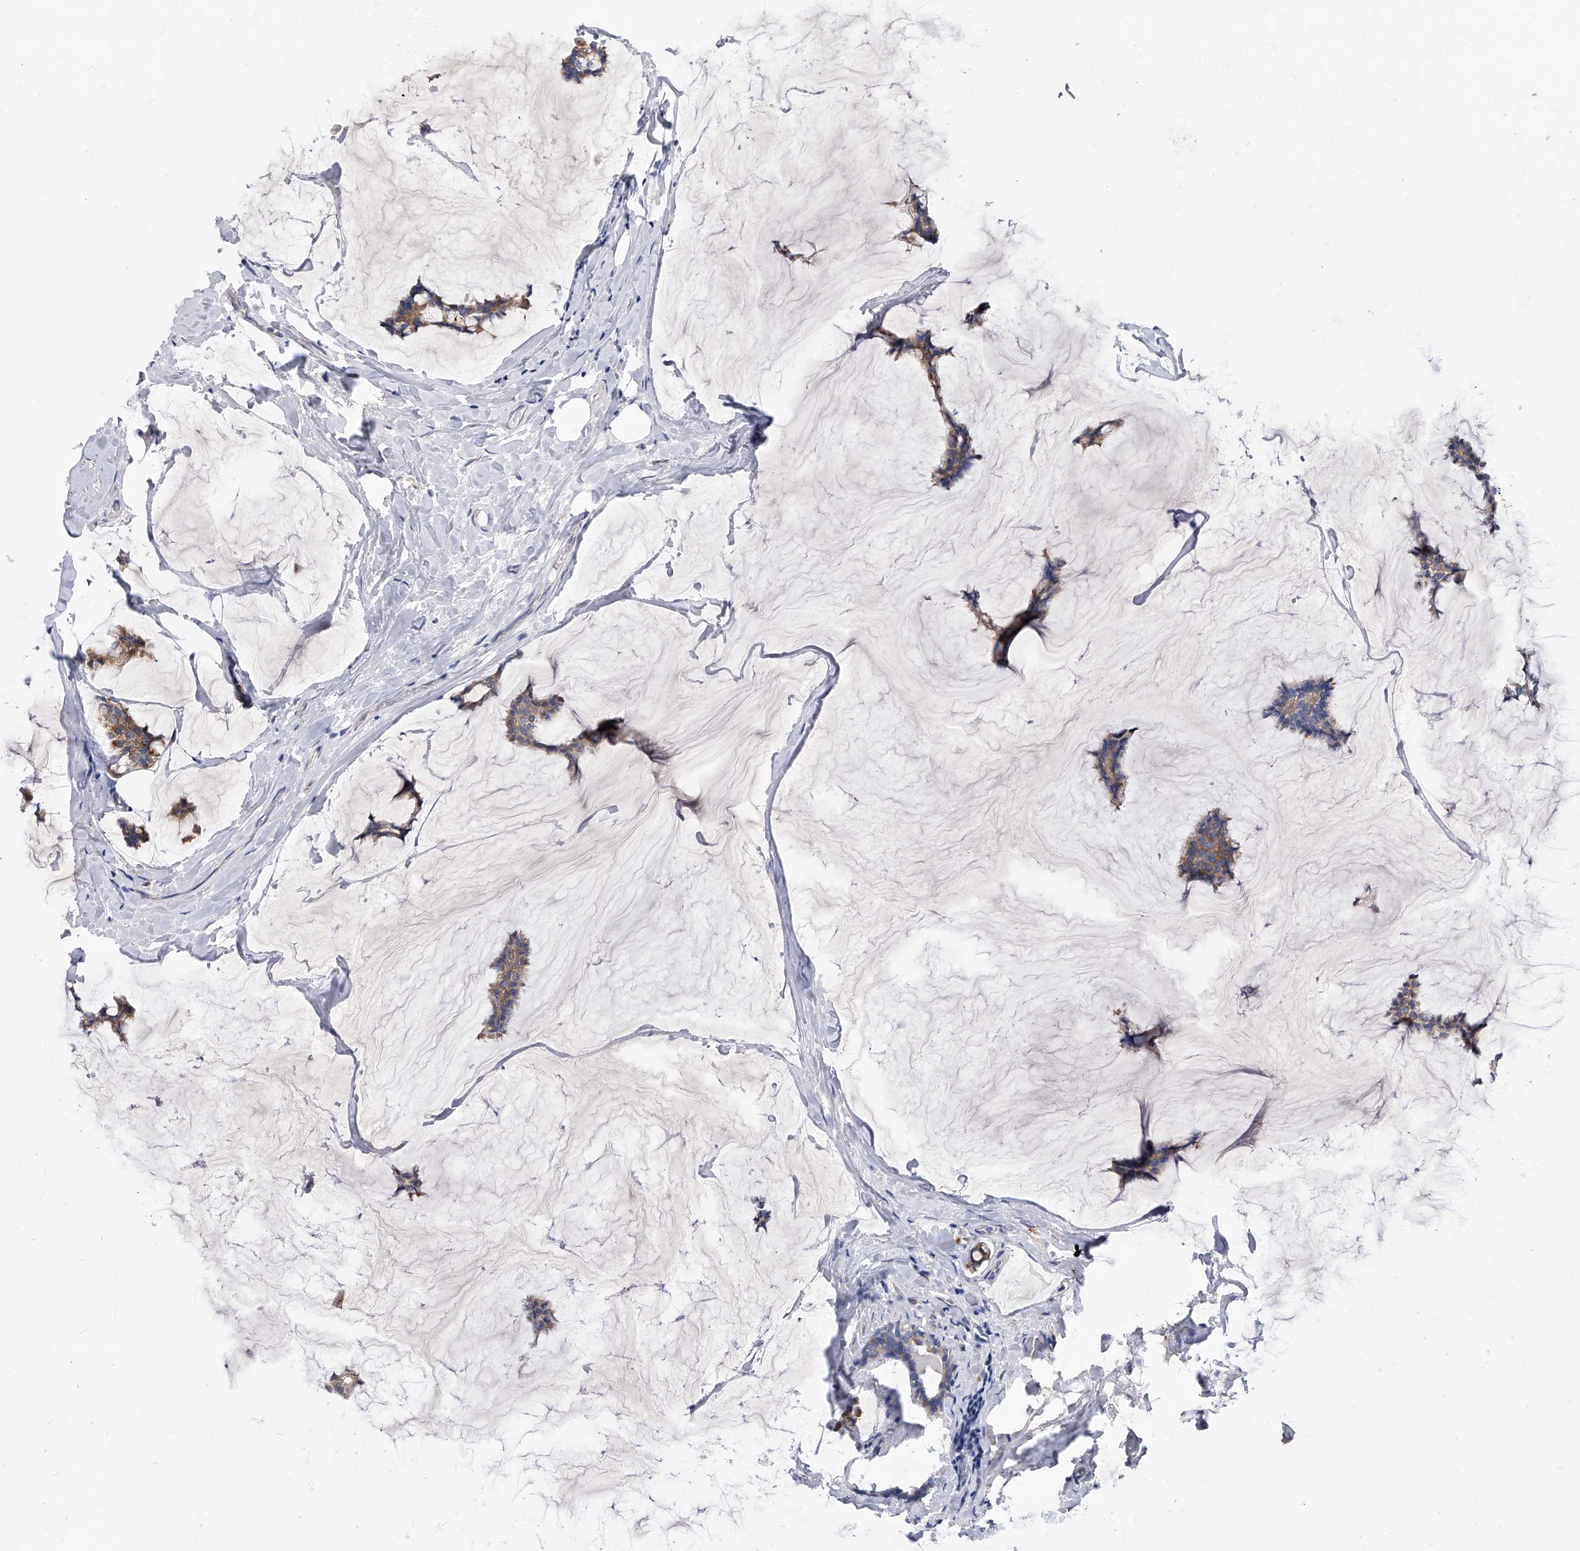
{"staining": {"intensity": "moderate", "quantity": ">75%", "location": "cytoplasmic/membranous"}, "tissue": "breast cancer", "cell_type": "Tumor cells", "image_type": "cancer", "snomed": [{"axis": "morphology", "description": "Duct carcinoma"}, {"axis": "topography", "description": "Breast"}], "caption": "IHC staining of invasive ductal carcinoma (breast), which displays medium levels of moderate cytoplasmic/membranous staining in approximately >75% of tumor cells indicating moderate cytoplasmic/membranous protein expression. The staining was performed using DAB (3,3'-diaminobenzidine) (brown) for protein detection and nuclei were counterstained in hematoxylin (blue).", "gene": "PPP5C", "patient": {"sex": "female", "age": 93}}